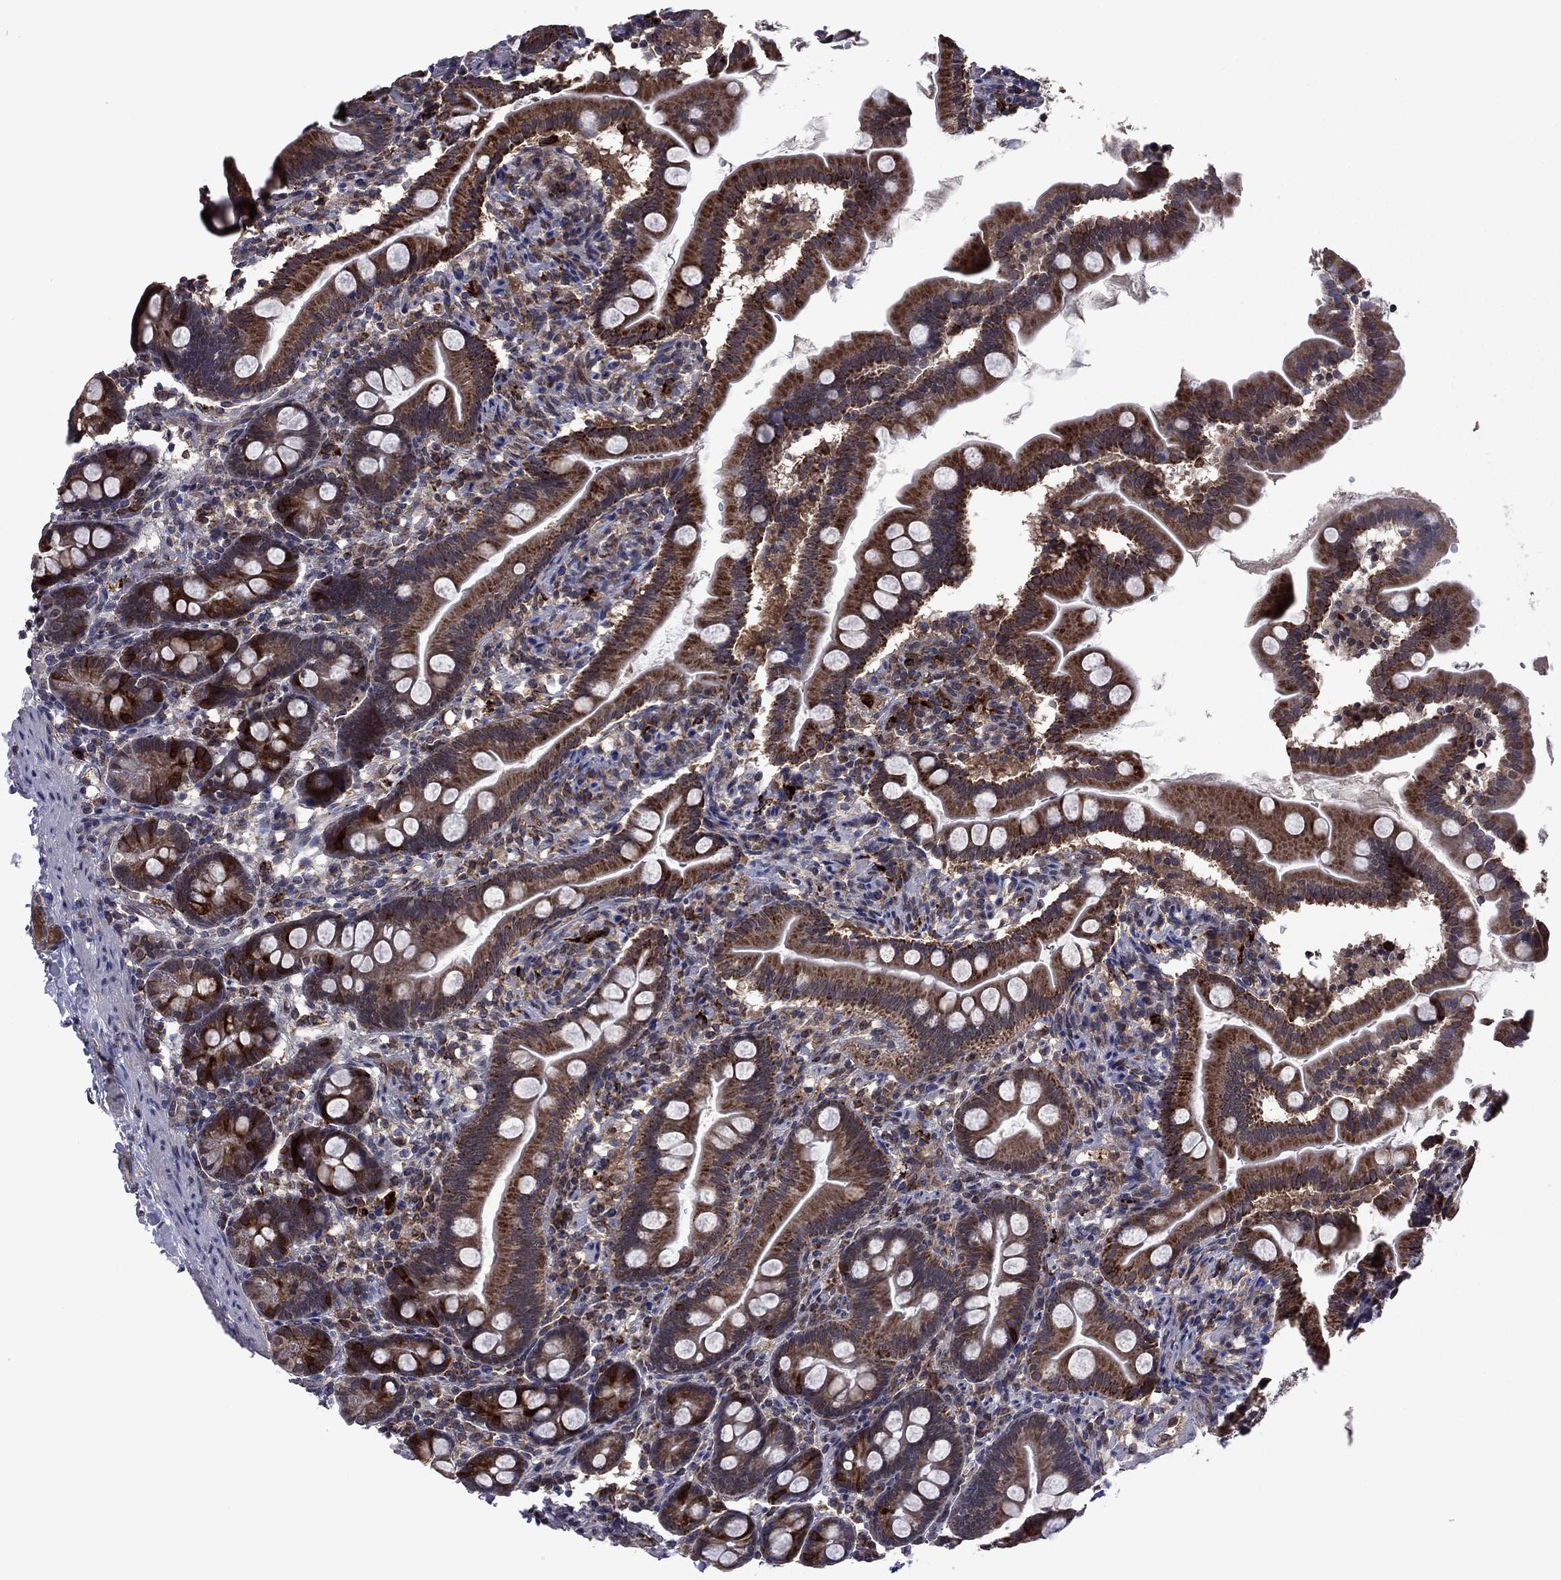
{"staining": {"intensity": "strong", "quantity": "25%-75%", "location": "cytoplasmic/membranous"}, "tissue": "small intestine", "cell_type": "Glandular cells", "image_type": "normal", "snomed": [{"axis": "morphology", "description": "Normal tissue, NOS"}, {"axis": "topography", "description": "Small intestine"}], "caption": "This photomicrograph shows IHC staining of unremarkable human small intestine, with high strong cytoplasmic/membranous expression in approximately 25%-75% of glandular cells.", "gene": "GPAA1", "patient": {"sex": "female", "age": 44}}